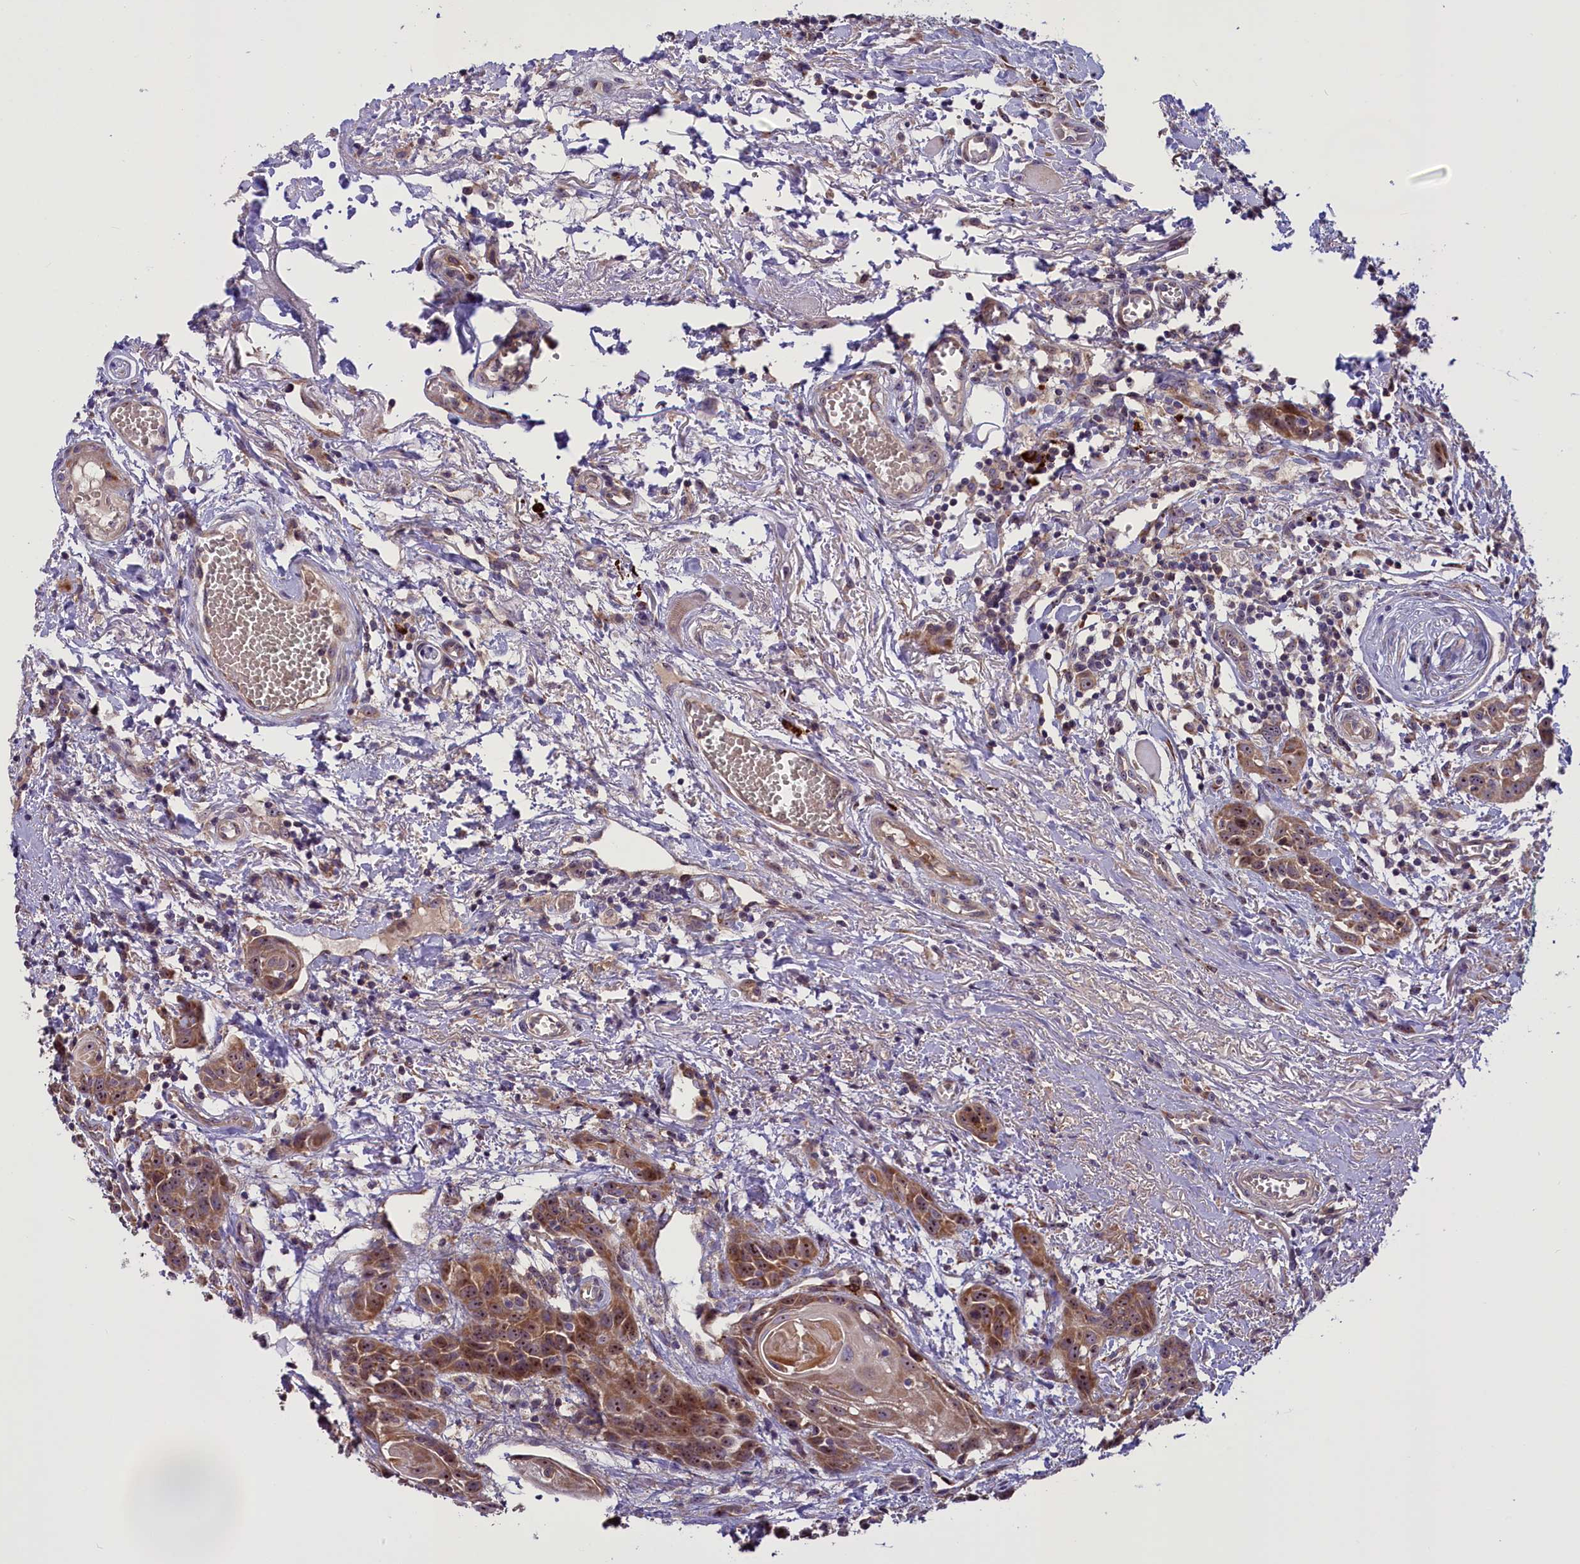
{"staining": {"intensity": "moderate", "quantity": ">75%", "location": "cytoplasmic/membranous,nuclear"}, "tissue": "head and neck cancer", "cell_type": "Tumor cells", "image_type": "cancer", "snomed": [{"axis": "morphology", "description": "Squamous cell carcinoma, NOS"}, {"axis": "topography", "description": "Oral tissue"}, {"axis": "topography", "description": "Head-Neck"}], "caption": "Immunohistochemical staining of squamous cell carcinoma (head and neck) reveals medium levels of moderate cytoplasmic/membranous and nuclear protein positivity in about >75% of tumor cells.", "gene": "FRY", "patient": {"sex": "female", "age": 50}}